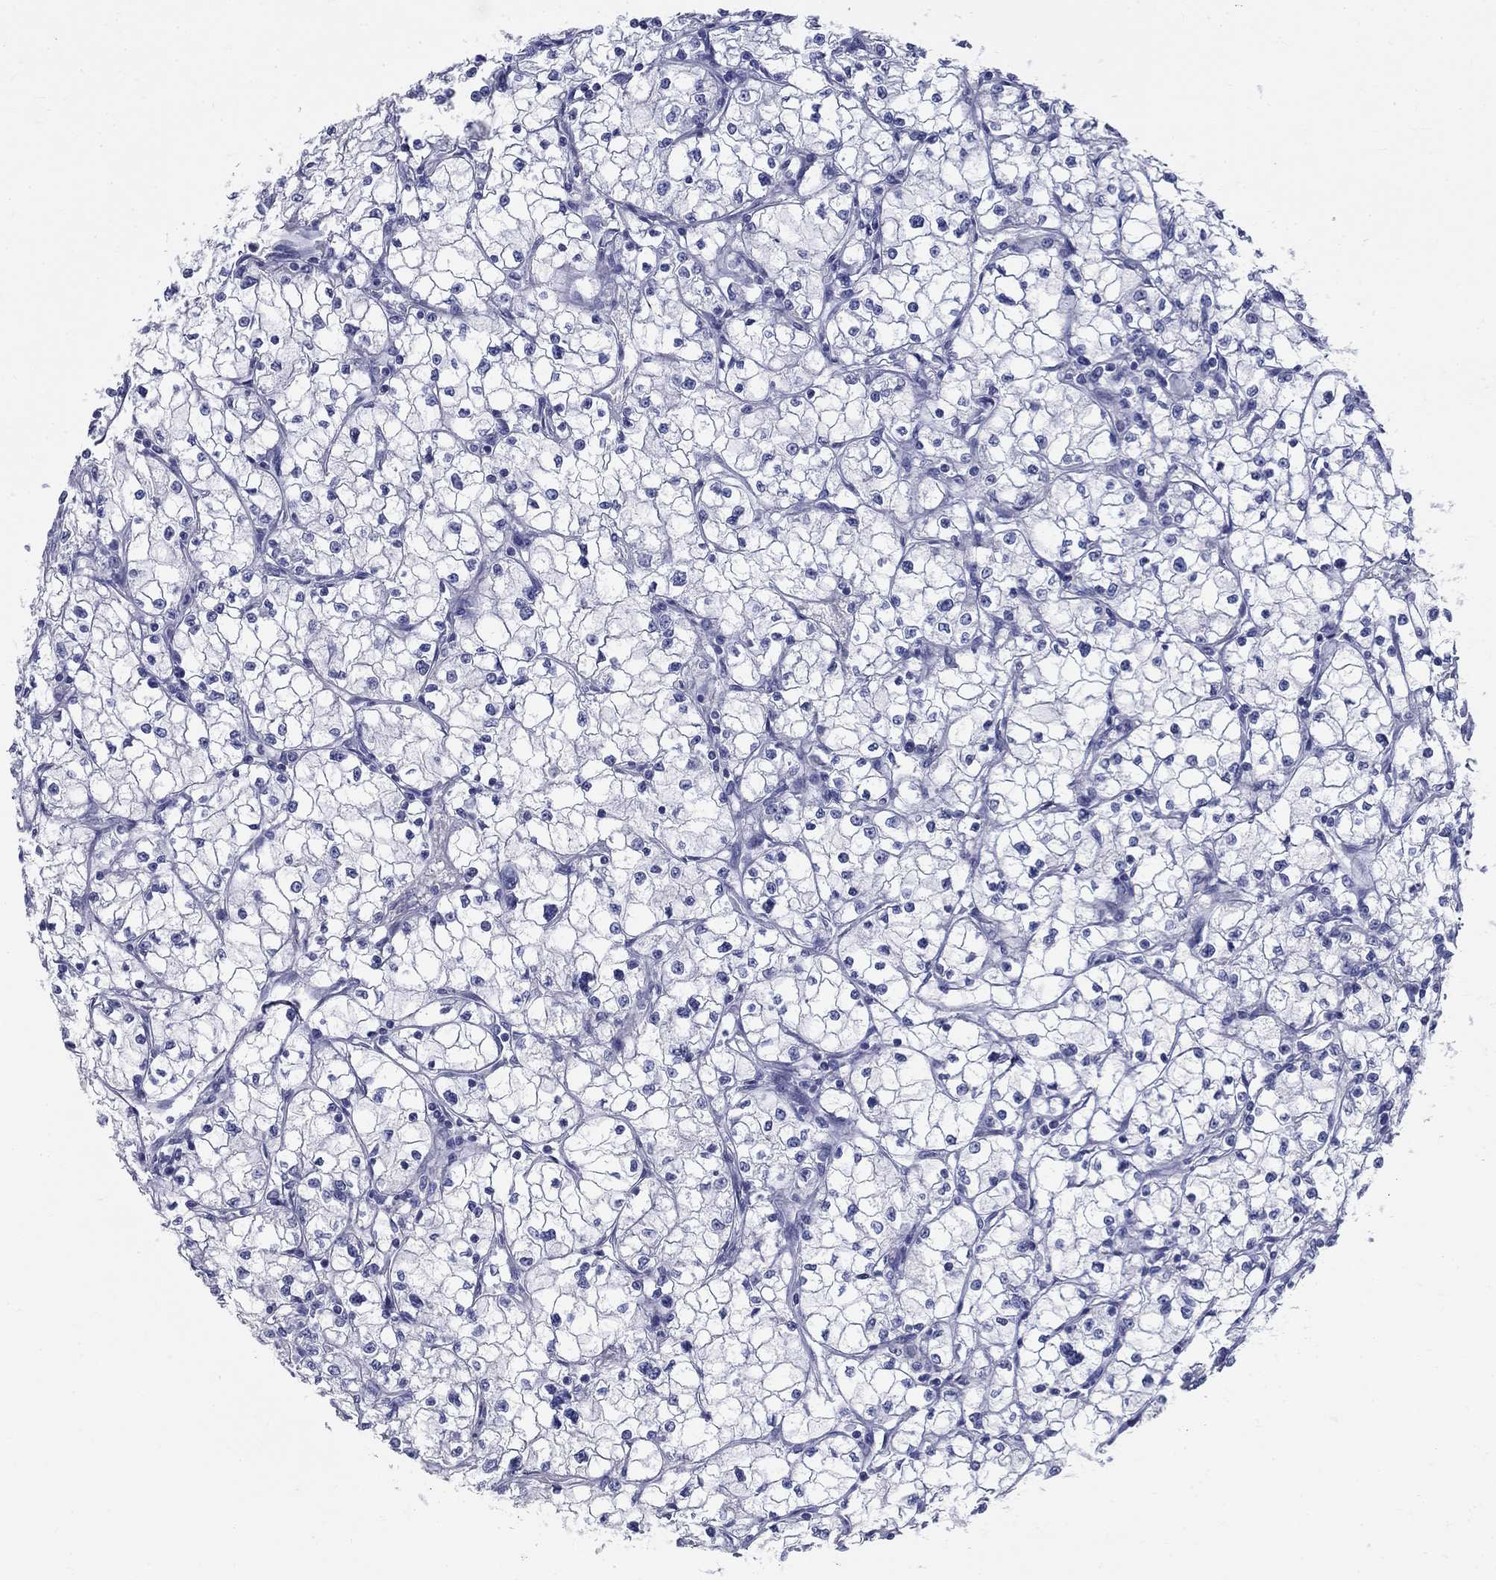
{"staining": {"intensity": "negative", "quantity": "none", "location": "none"}, "tissue": "renal cancer", "cell_type": "Tumor cells", "image_type": "cancer", "snomed": [{"axis": "morphology", "description": "Adenocarcinoma, NOS"}, {"axis": "topography", "description": "Kidney"}], "caption": "High magnification brightfield microscopy of renal adenocarcinoma stained with DAB (3,3'-diaminobenzidine) (brown) and counterstained with hematoxylin (blue): tumor cells show no significant expression.", "gene": "GUCA1A", "patient": {"sex": "male", "age": 67}}